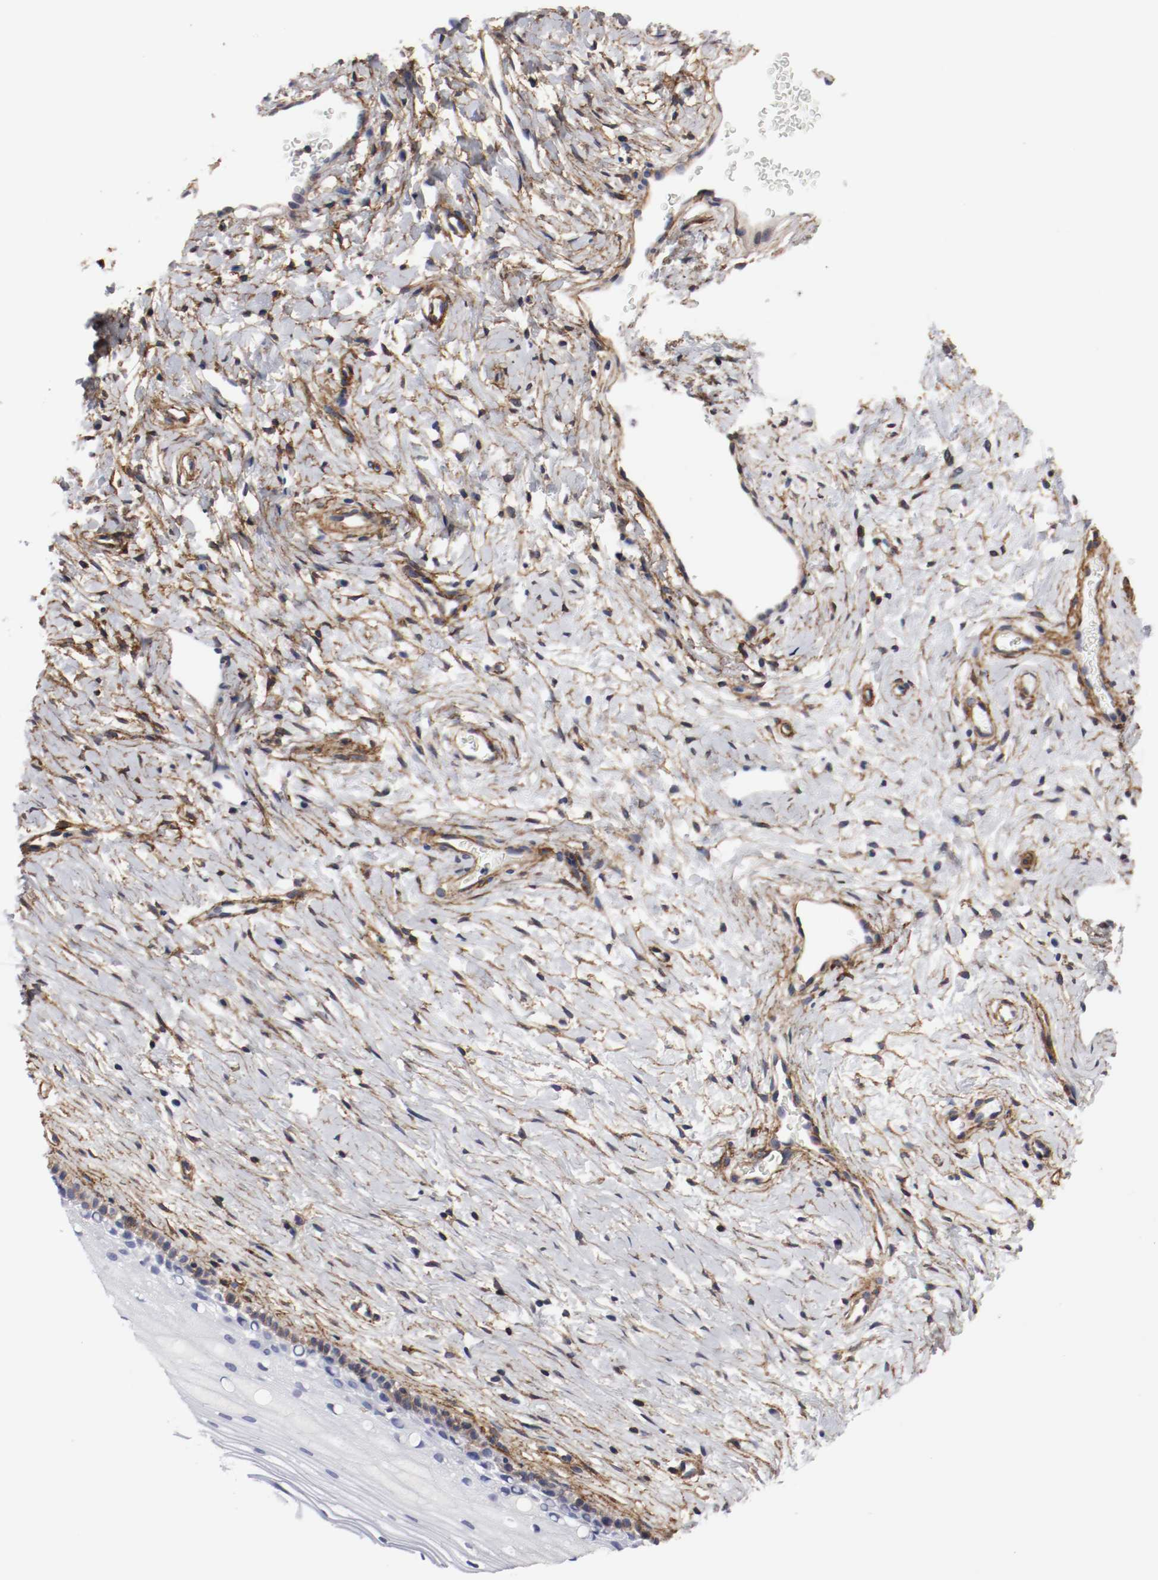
{"staining": {"intensity": "moderate", "quantity": "25%-75%", "location": "cytoplasmic/membranous"}, "tissue": "cervix", "cell_type": "Glandular cells", "image_type": "normal", "snomed": [{"axis": "morphology", "description": "Normal tissue, NOS"}, {"axis": "topography", "description": "Cervix"}], "caption": "This photomicrograph displays IHC staining of benign human cervix, with medium moderate cytoplasmic/membranous staining in about 25%-75% of glandular cells.", "gene": "IFITM1", "patient": {"sex": "female", "age": 46}}